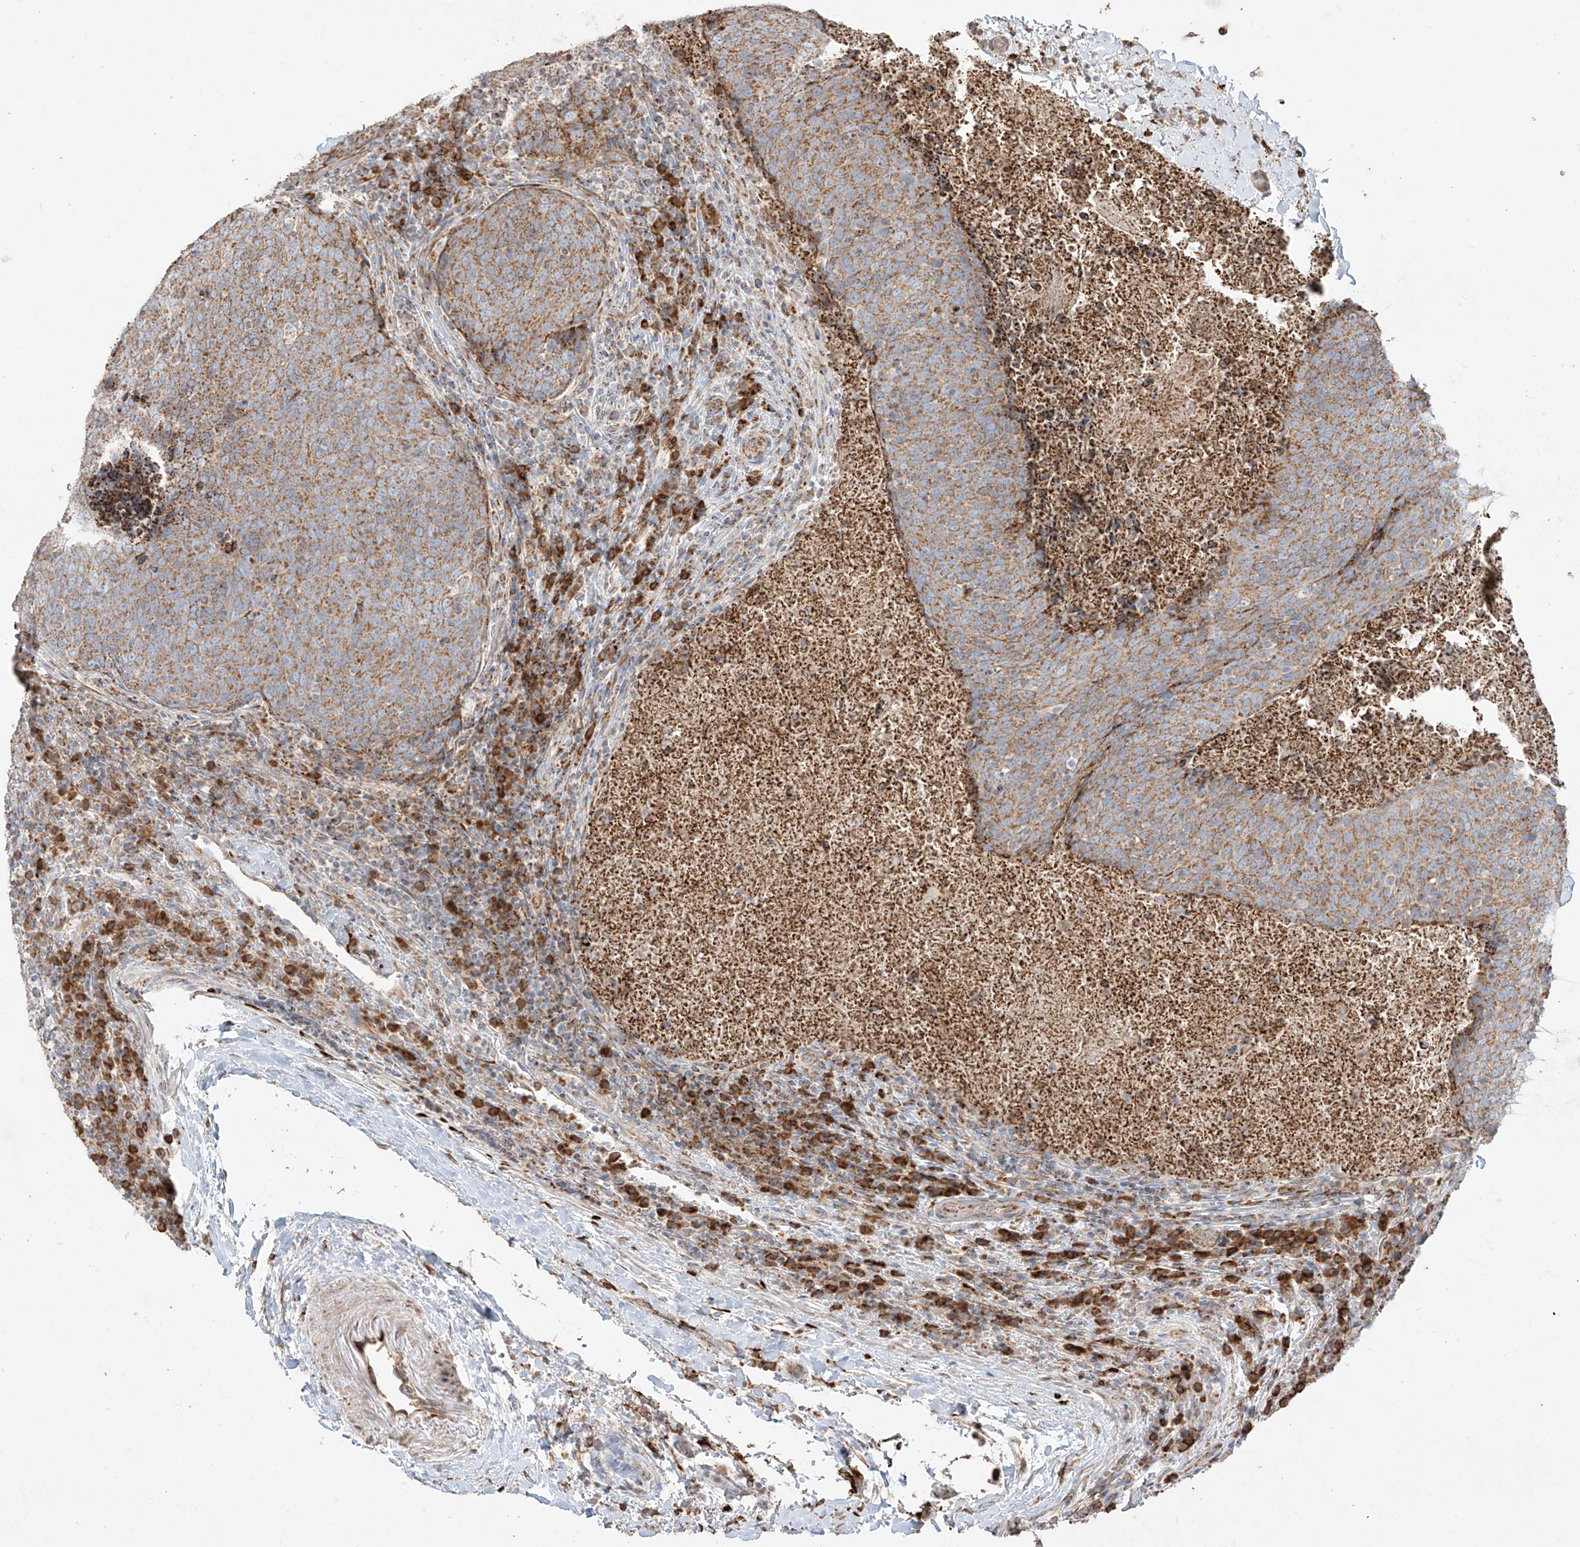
{"staining": {"intensity": "moderate", "quantity": ">75%", "location": "cytoplasmic/membranous"}, "tissue": "head and neck cancer", "cell_type": "Tumor cells", "image_type": "cancer", "snomed": [{"axis": "morphology", "description": "Squamous cell carcinoma, NOS"}, {"axis": "morphology", "description": "Squamous cell carcinoma, metastatic, NOS"}, {"axis": "topography", "description": "Lymph node"}, {"axis": "topography", "description": "Head-Neck"}], "caption": "A medium amount of moderate cytoplasmic/membranous staining is seen in about >75% of tumor cells in head and neck cancer (squamous cell carcinoma) tissue. (Brightfield microscopy of DAB IHC at high magnification).", "gene": "COLGALT2", "patient": {"sex": "male", "age": 62}}